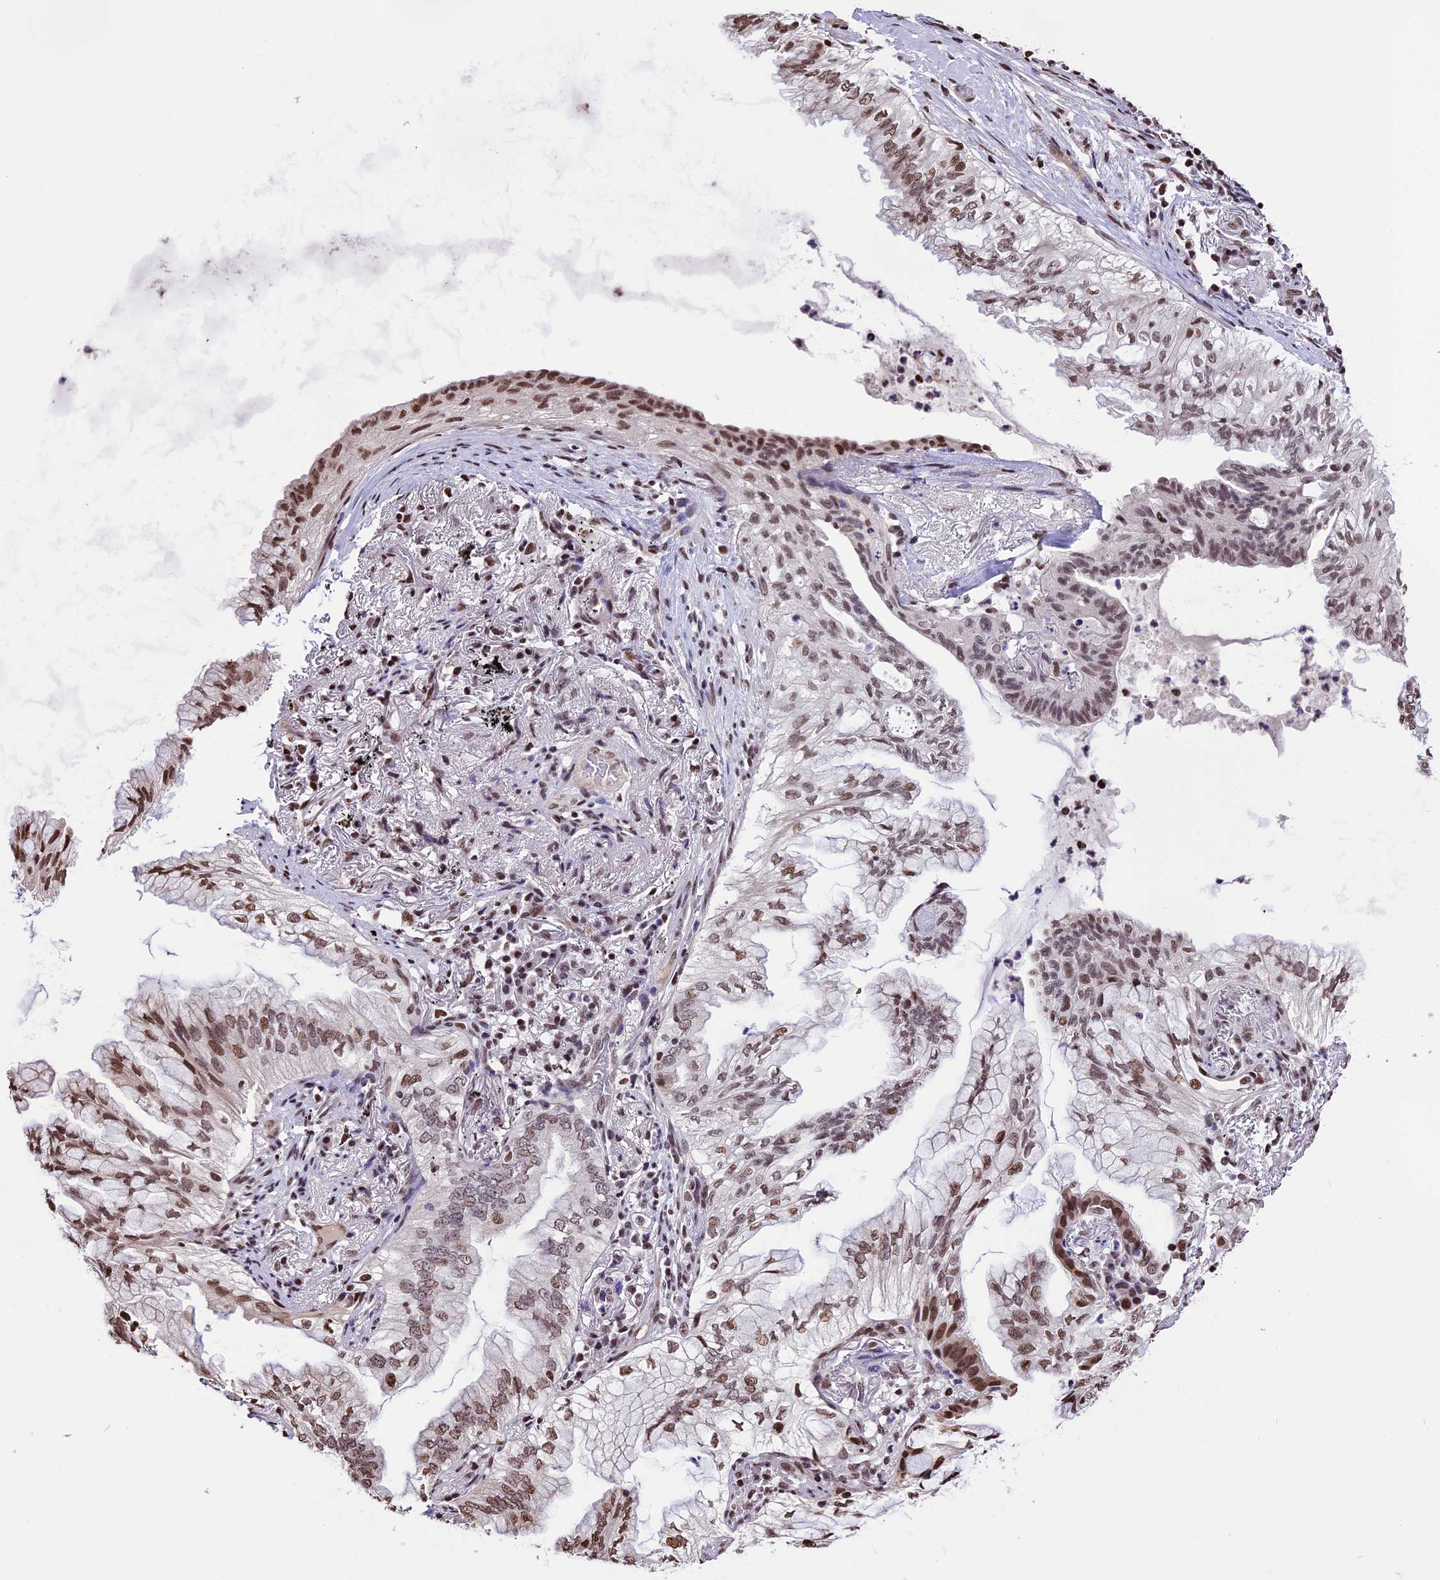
{"staining": {"intensity": "moderate", "quantity": "25%-75%", "location": "nuclear"}, "tissue": "lung cancer", "cell_type": "Tumor cells", "image_type": "cancer", "snomed": [{"axis": "morphology", "description": "Adenocarcinoma, NOS"}, {"axis": "topography", "description": "Lung"}], "caption": "Lung cancer (adenocarcinoma) stained with a protein marker demonstrates moderate staining in tumor cells.", "gene": "POLR3E", "patient": {"sex": "female", "age": 70}}